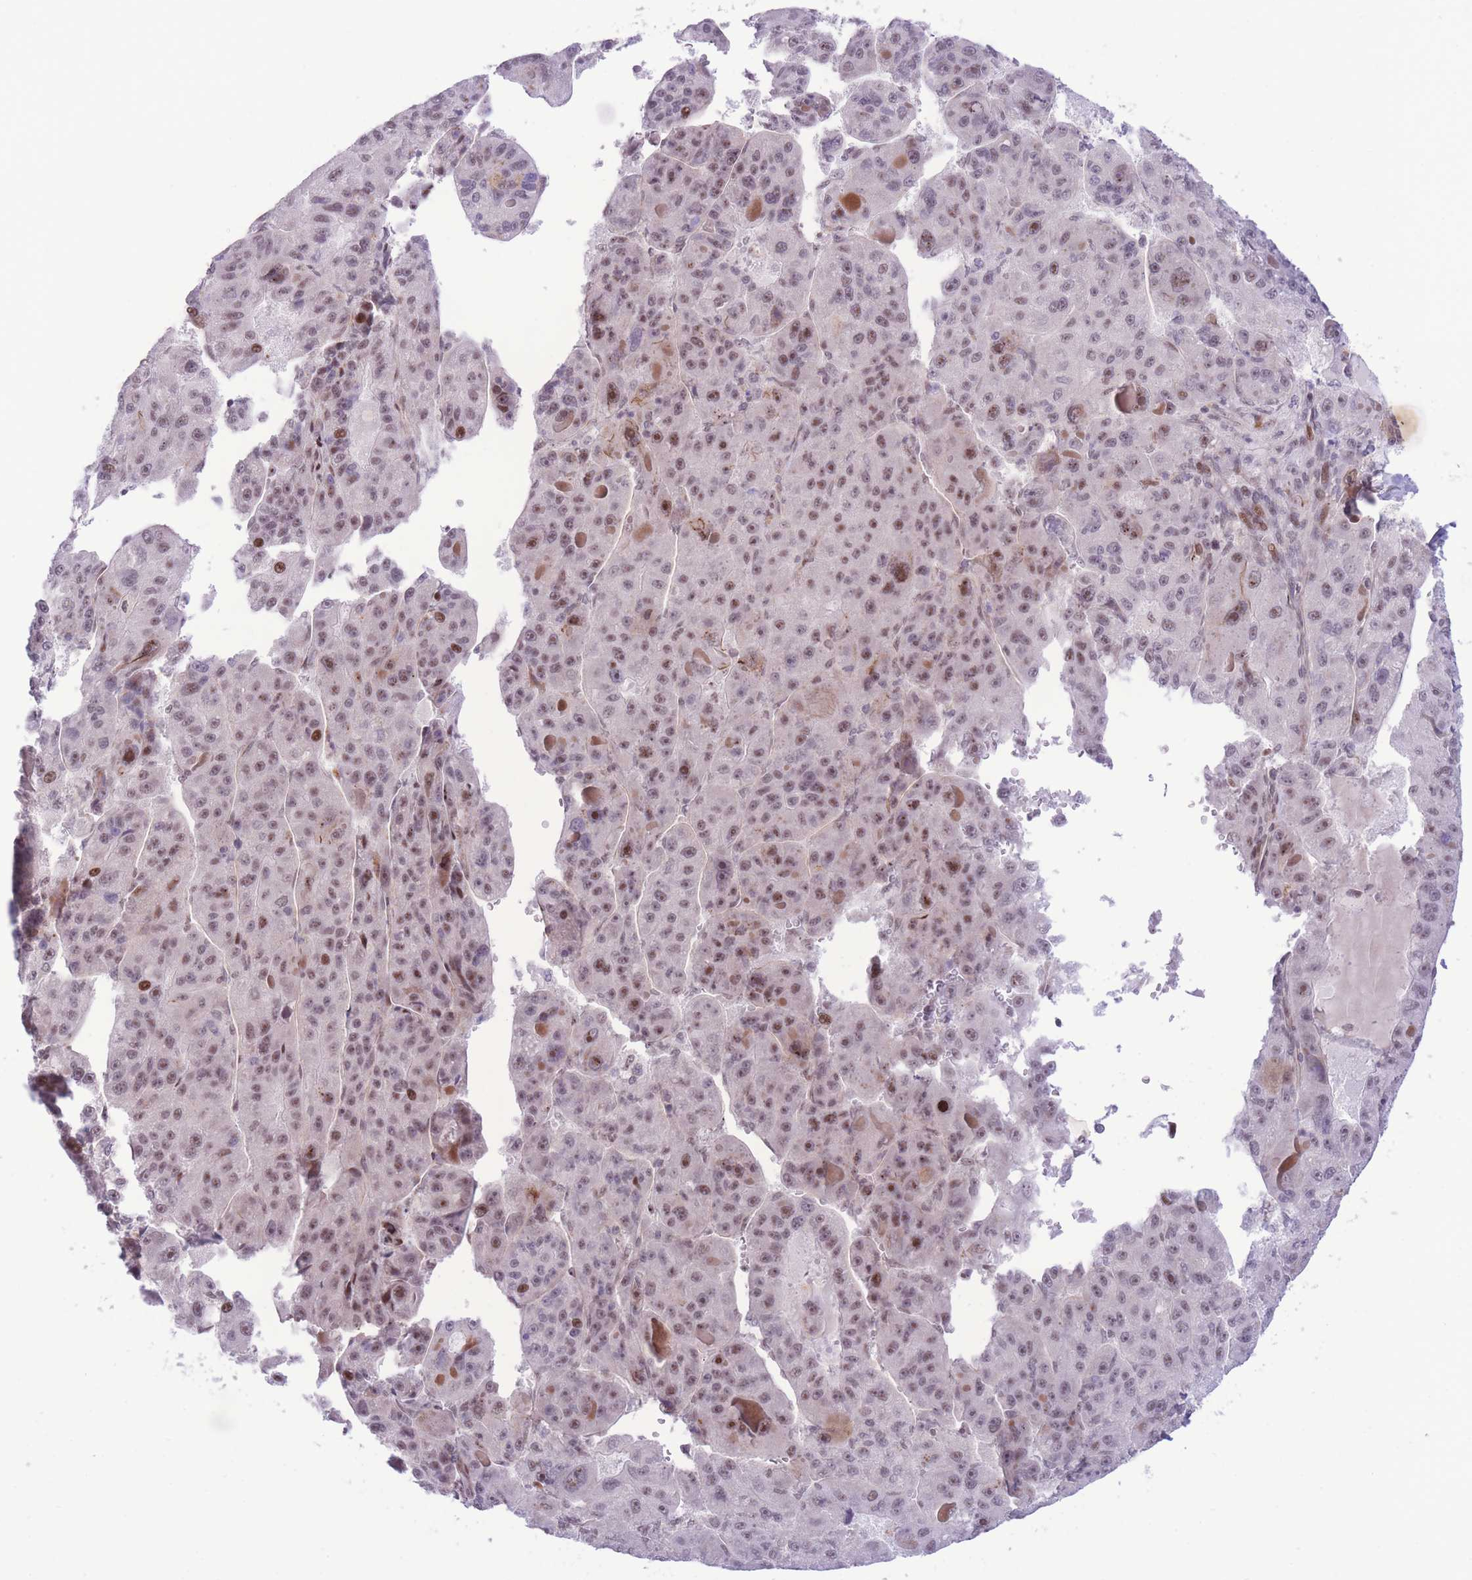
{"staining": {"intensity": "moderate", "quantity": ">75%", "location": "nuclear"}, "tissue": "liver cancer", "cell_type": "Tumor cells", "image_type": "cancer", "snomed": [{"axis": "morphology", "description": "Carcinoma, Hepatocellular, NOS"}, {"axis": "topography", "description": "Liver"}], "caption": "This is an image of immunohistochemistry staining of hepatocellular carcinoma (liver), which shows moderate expression in the nuclear of tumor cells.", "gene": "PCIF1", "patient": {"sex": "male", "age": 76}}